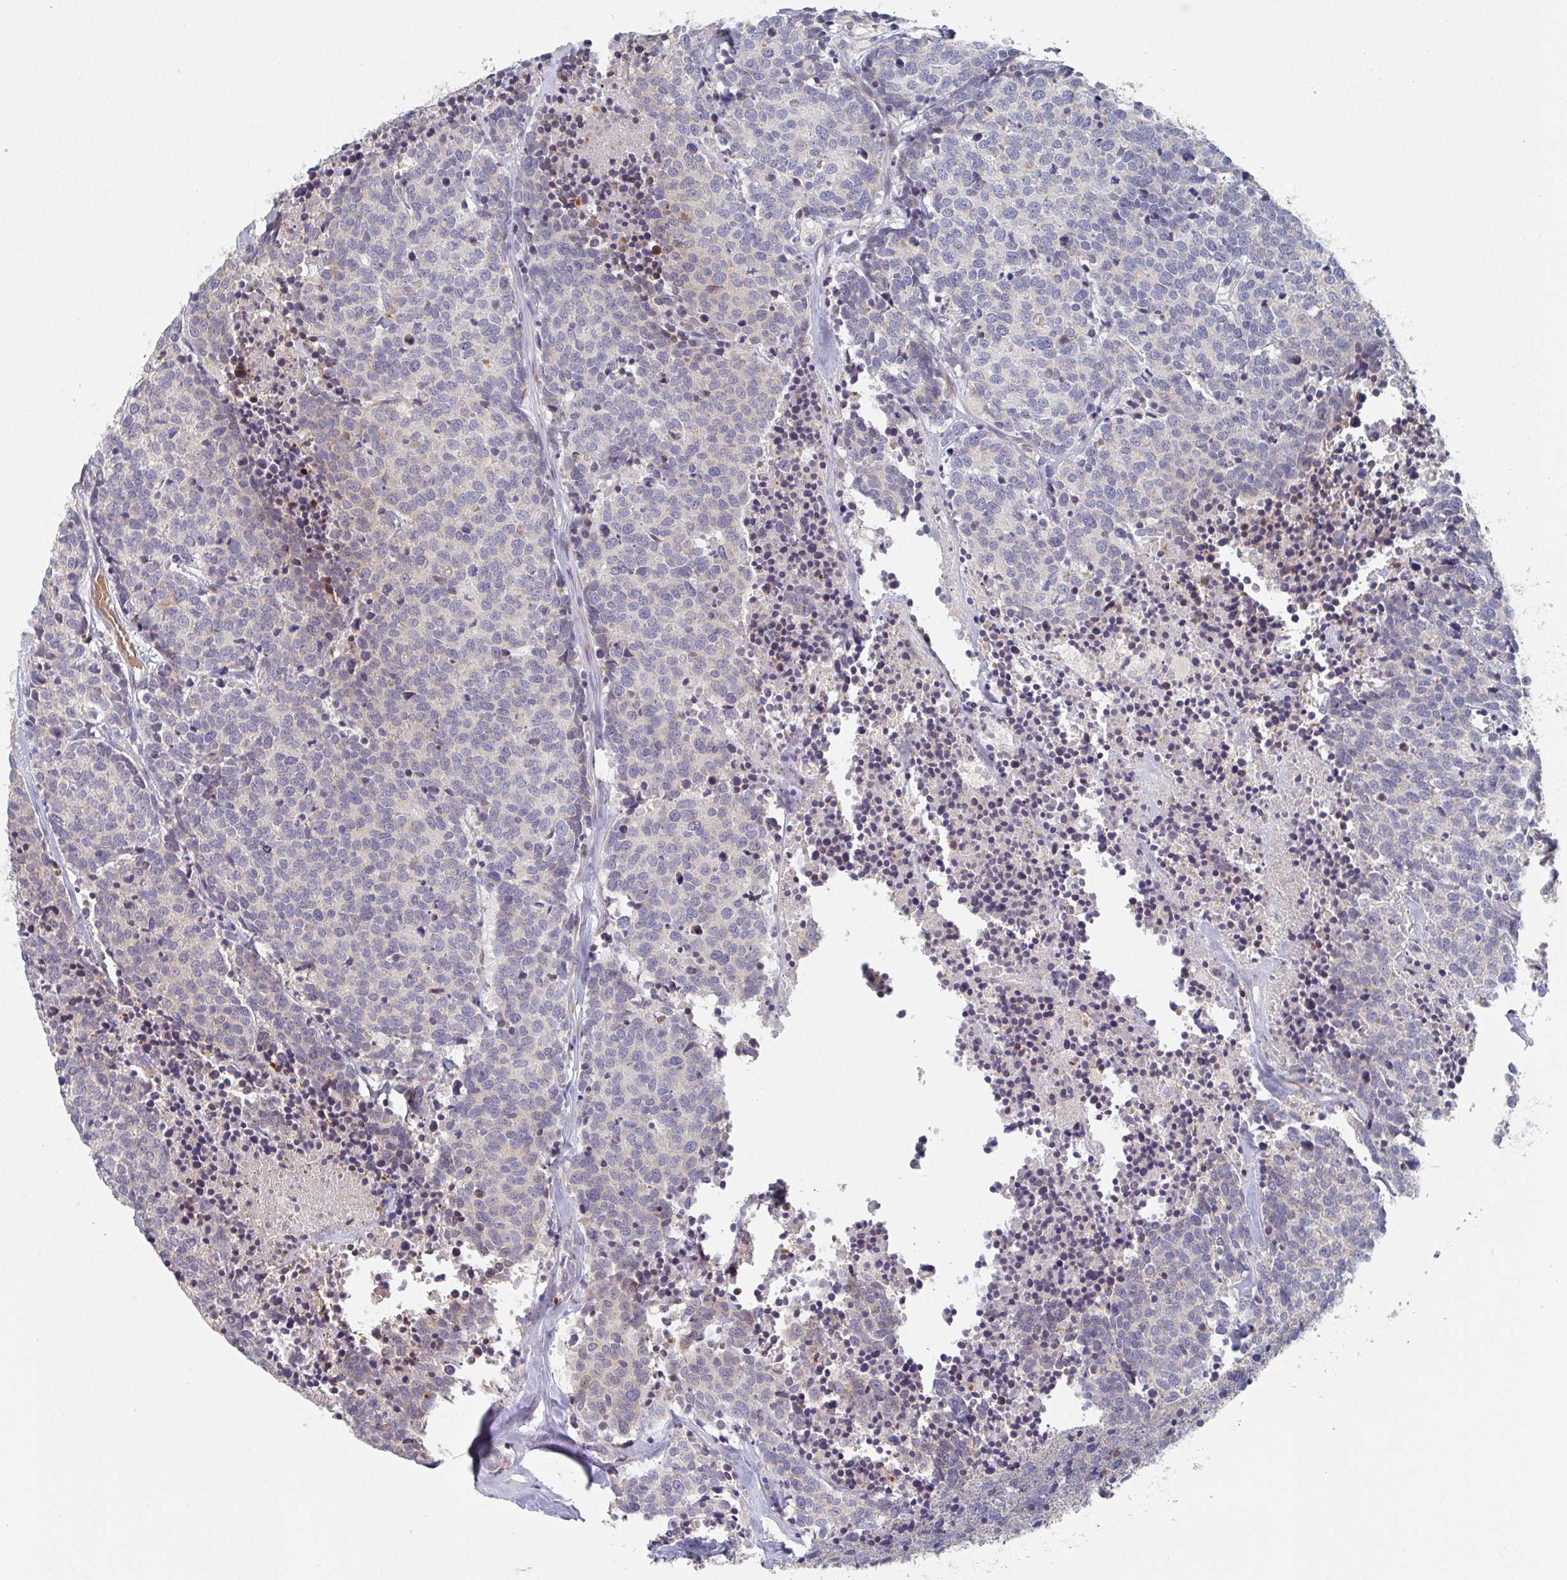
{"staining": {"intensity": "negative", "quantity": "none", "location": "none"}, "tissue": "carcinoid", "cell_type": "Tumor cells", "image_type": "cancer", "snomed": [{"axis": "morphology", "description": "Carcinoid, malignant, NOS"}, {"axis": "topography", "description": "Skin"}], "caption": "Immunohistochemistry image of neoplastic tissue: carcinoid stained with DAB displays no significant protein expression in tumor cells.", "gene": "ELOVL1", "patient": {"sex": "female", "age": 79}}